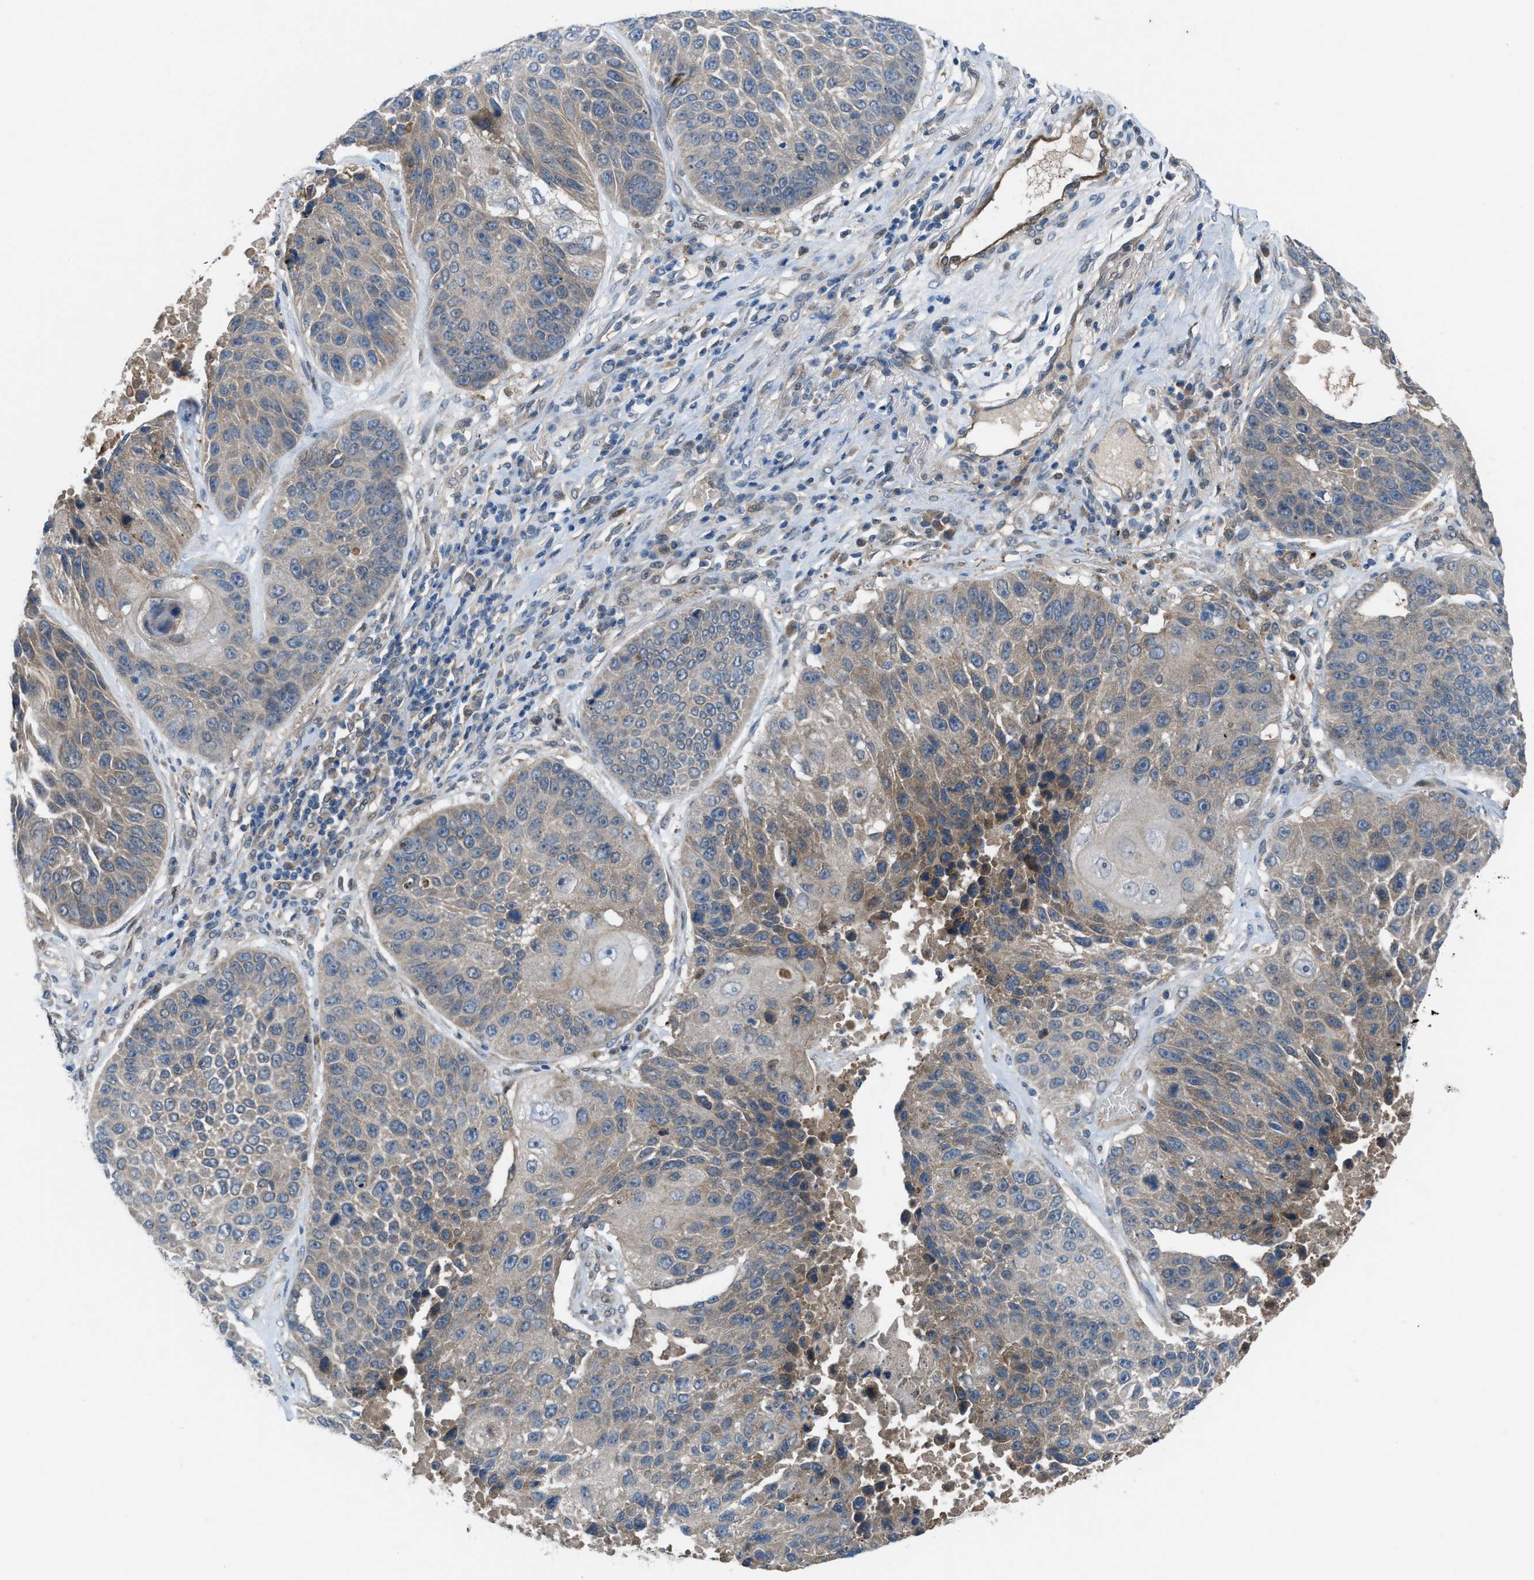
{"staining": {"intensity": "moderate", "quantity": "25%-75%", "location": "cytoplasmic/membranous"}, "tissue": "lung cancer", "cell_type": "Tumor cells", "image_type": "cancer", "snomed": [{"axis": "morphology", "description": "Squamous cell carcinoma, NOS"}, {"axis": "topography", "description": "Lung"}], "caption": "DAB immunohistochemical staining of lung cancer (squamous cell carcinoma) demonstrates moderate cytoplasmic/membranous protein expression in approximately 25%-75% of tumor cells.", "gene": "BAZ2B", "patient": {"sex": "male", "age": 61}}